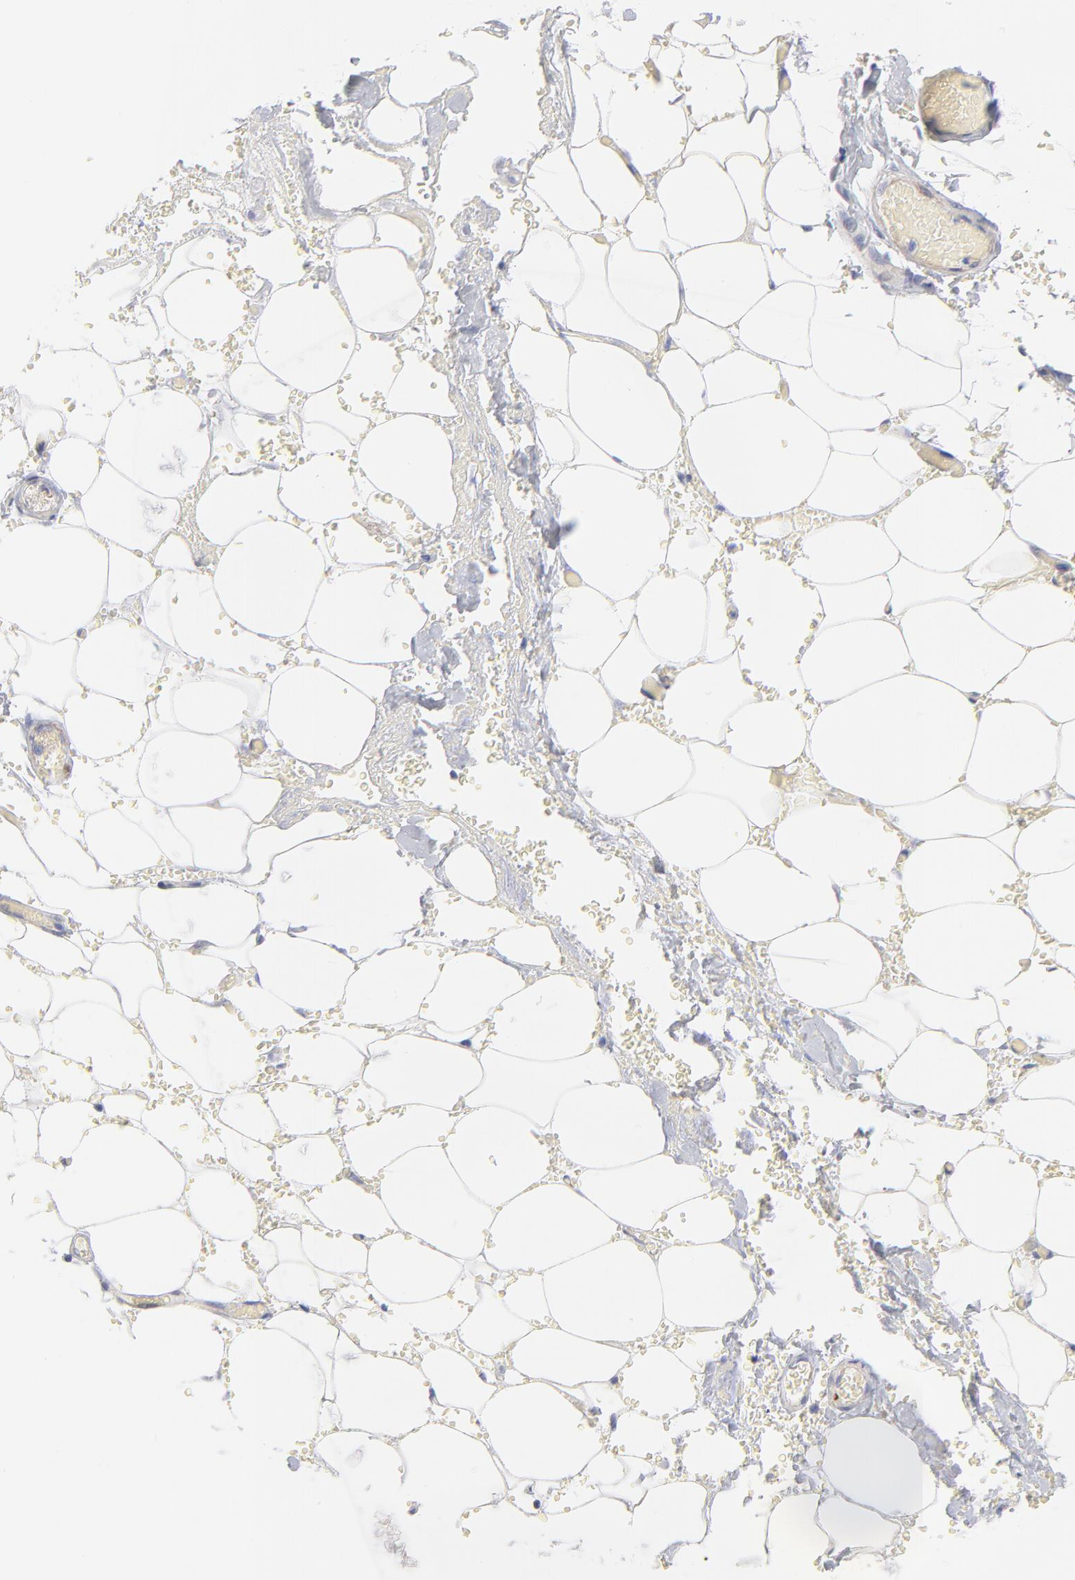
{"staining": {"intensity": "negative", "quantity": "none", "location": "none"}, "tissue": "adipose tissue", "cell_type": "Adipocytes", "image_type": "normal", "snomed": [{"axis": "morphology", "description": "Normal tissue, NOS"}, {"axis": "morphology", "description": "Cholangiocarcinoma"}, {"axis": "topography", "description": "Liver"}, {"axis": "topography", "description": "Peripheral nerve tissue"}], "caption": "Immunohistochemical staining of unremarkable adipose tissue demonstrates no significant expression in adipocytes. Nuclei are stained in blue.", "gene": "ACTA2", "patient": {"sex": "male", "age": 50}}